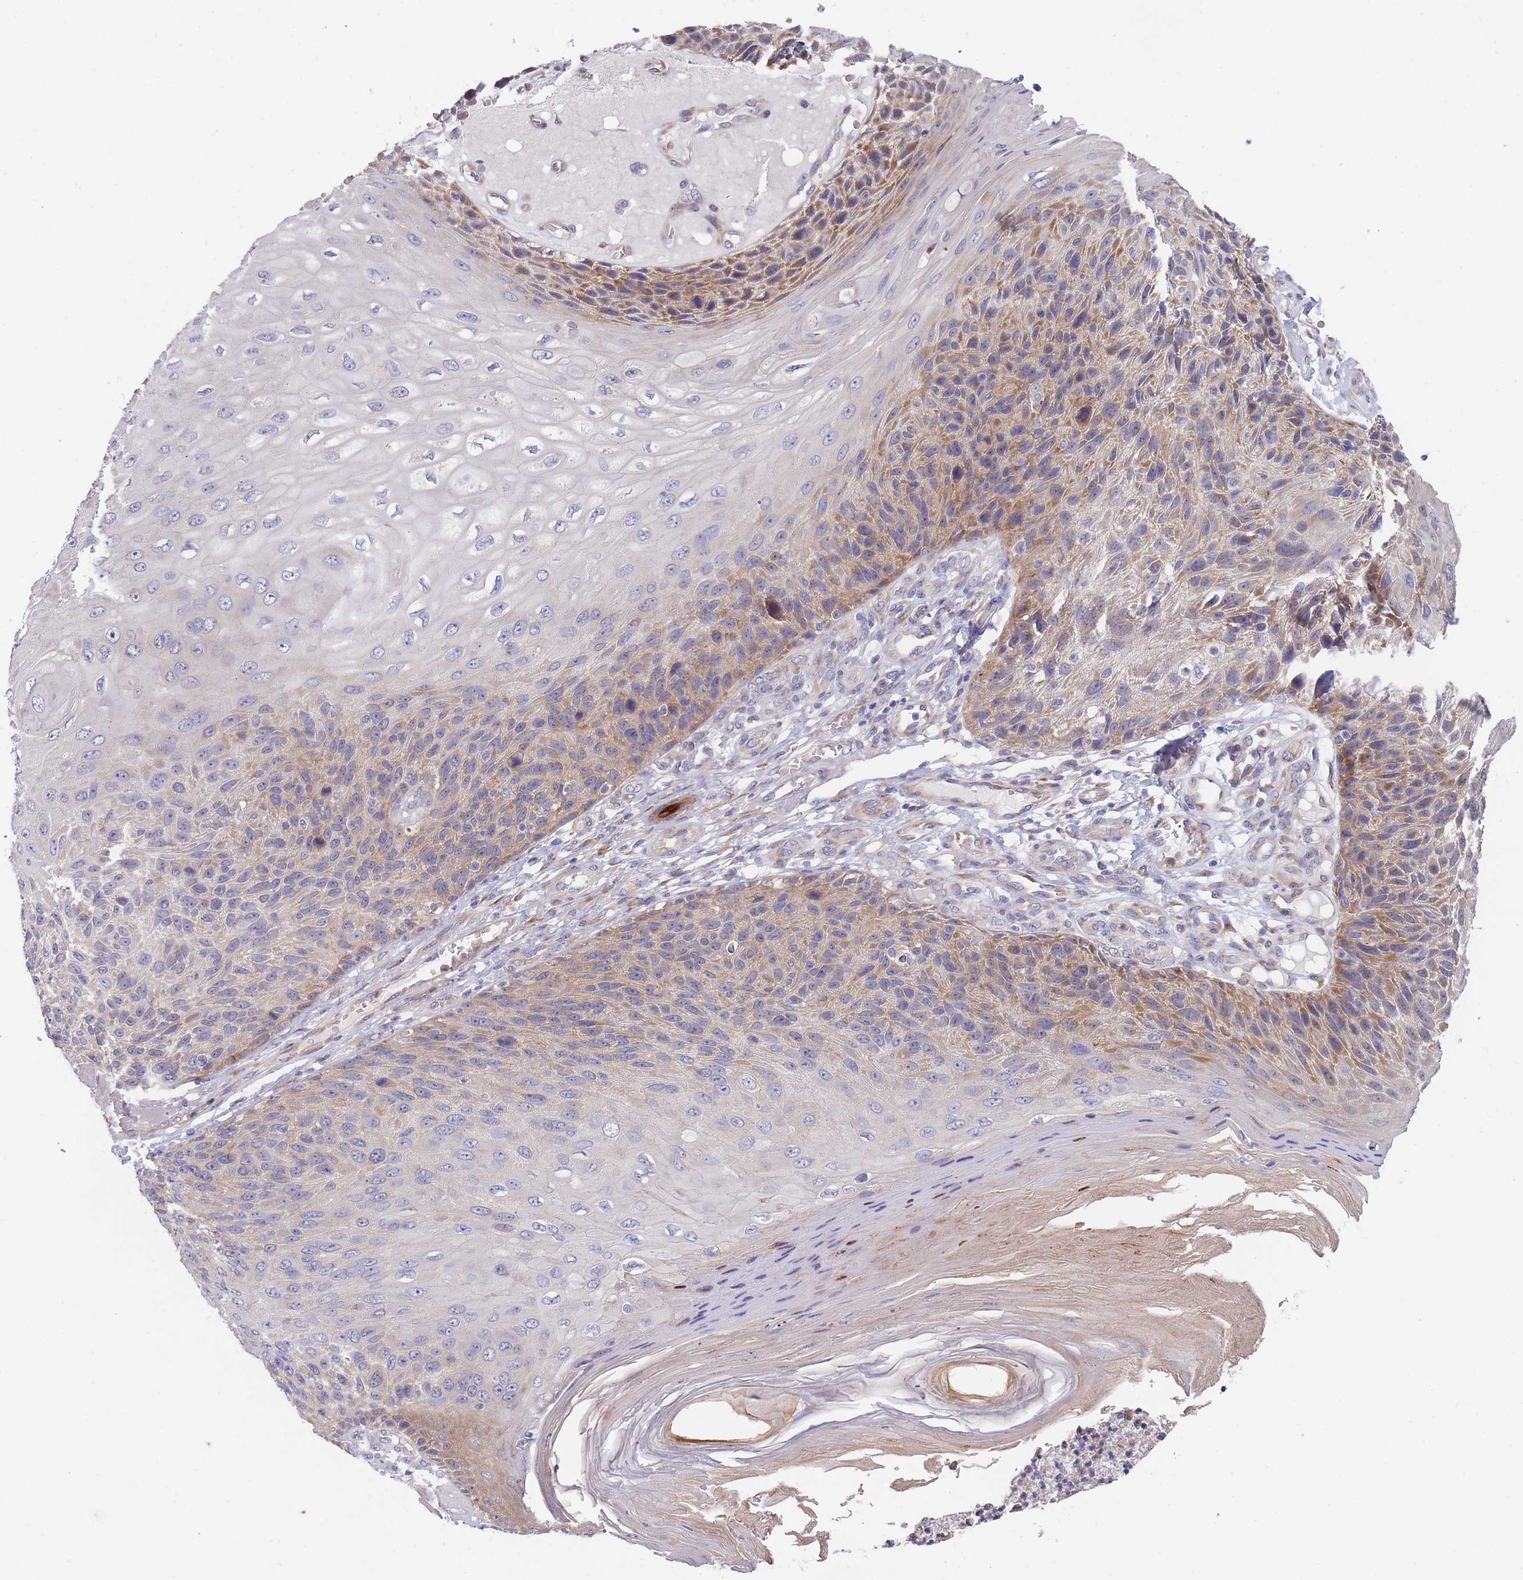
{"staining": {"intensity": "moderate", "quantity": "25%-75%", "location": "cytoplasmic/membranous"}, "tissue": "skin cancer", "cell_type": "Tumor cells", "image_type": "cancer", "snomed": [{"axis": "morphology", "description": "Squamous cell carcinoma, NOS"}, {"axis": "topography", "description": "Skin"}], "caption": "Human skin cancer (squamous cell carcinoma) stained with a protein marker exhibits moderate staining in tumor cells.", "gene": "NDUFAF6", "patient": {"sex": "female", "age": 88}}